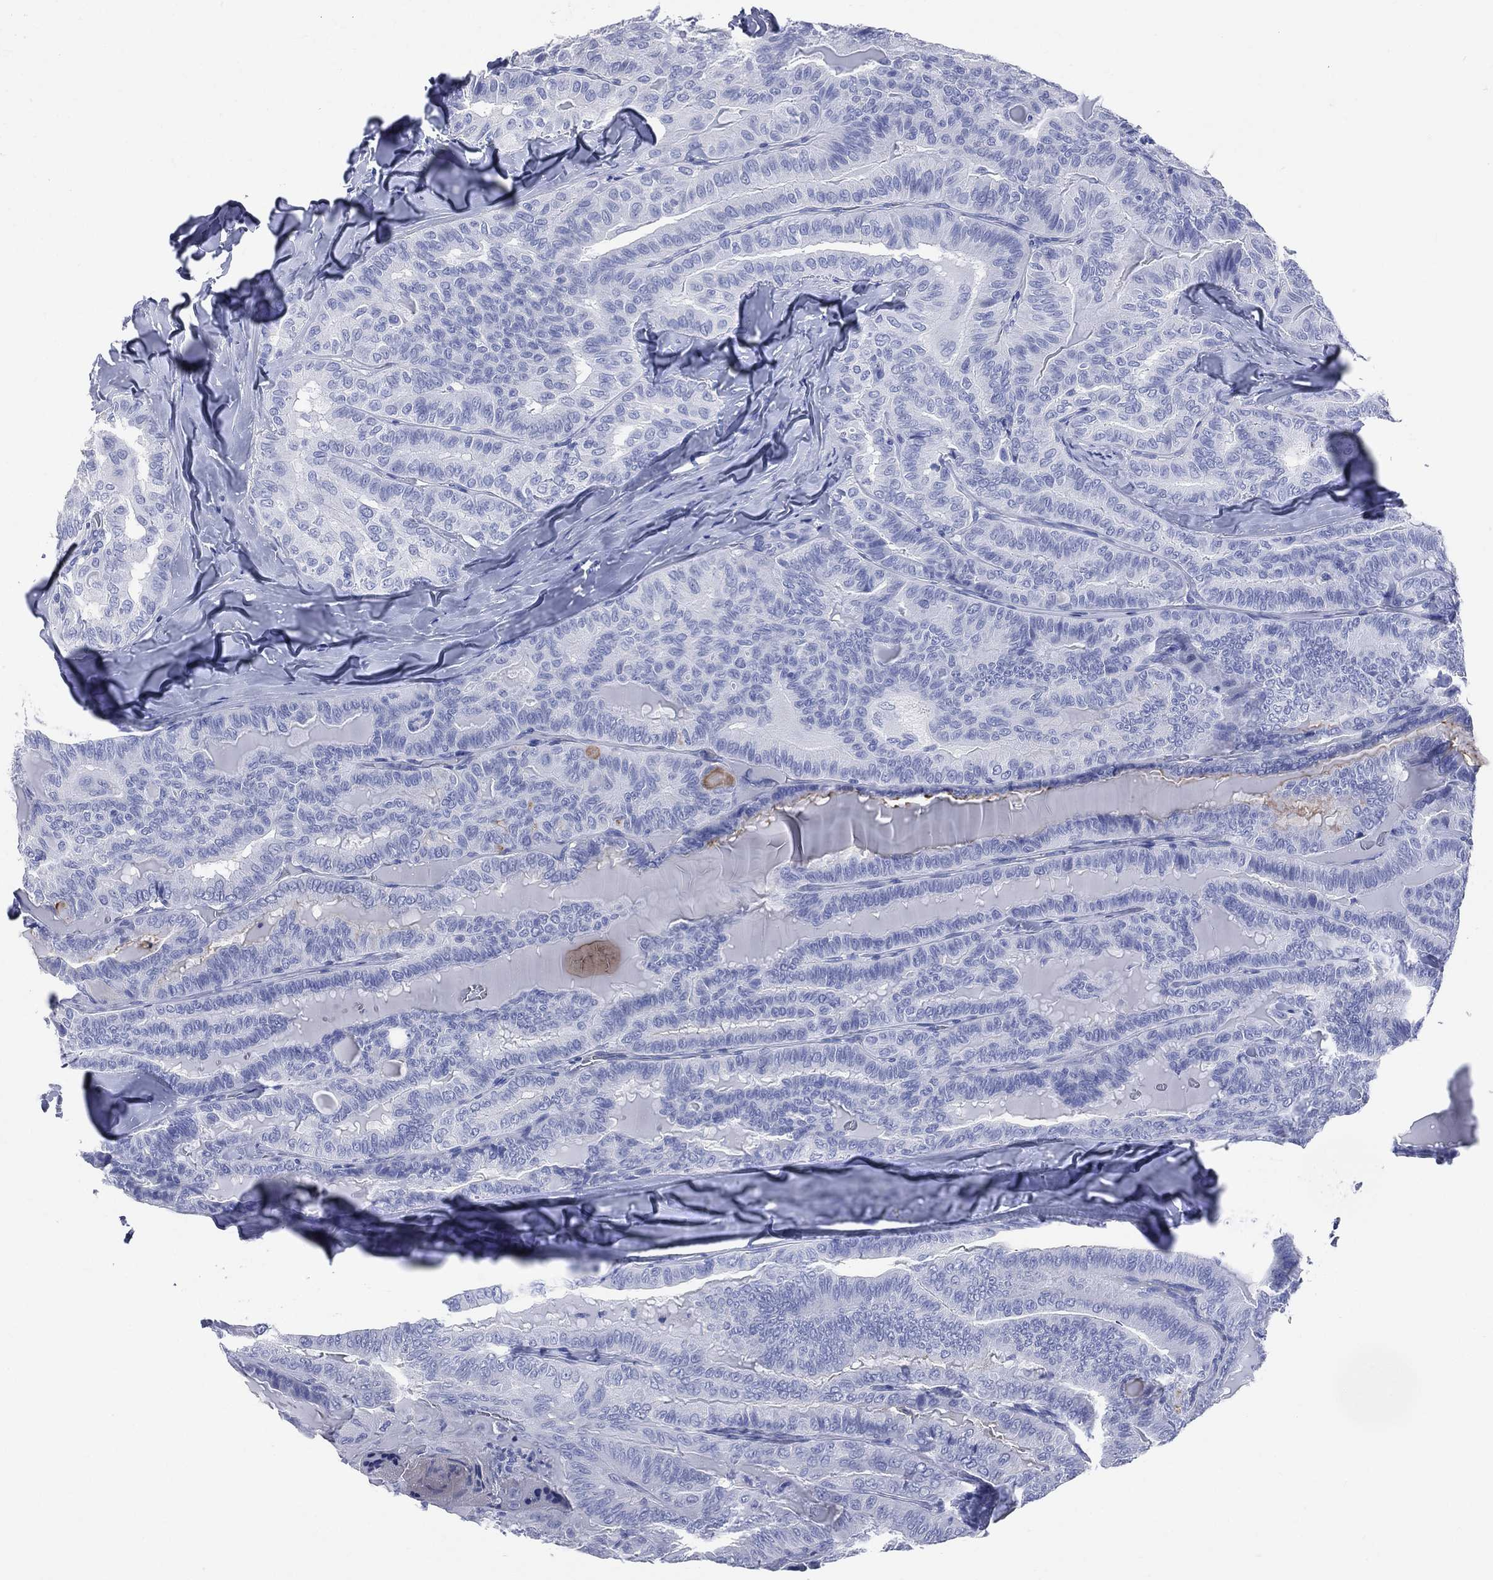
{"staining": {"intensity": "negative", "quantity": "none", "location": "none"}, "tissue": "thyroid cancer", "cell_type": "Tumor cells", "image_type": "cancer", "snomed": [{"axis": "morphology", "description": "Papillary adenocarcinoma, NOS"}, {"axis": "topography", "description": "Thyroid gland"}], "caption": "This is an immunohistochemistry (IHC) image of human thyroid cancer (papillary adenocarcinoma). There is no staining in tumor cells.", "gene": "SYP", "patient": {"sex": "female", "age": 68}}